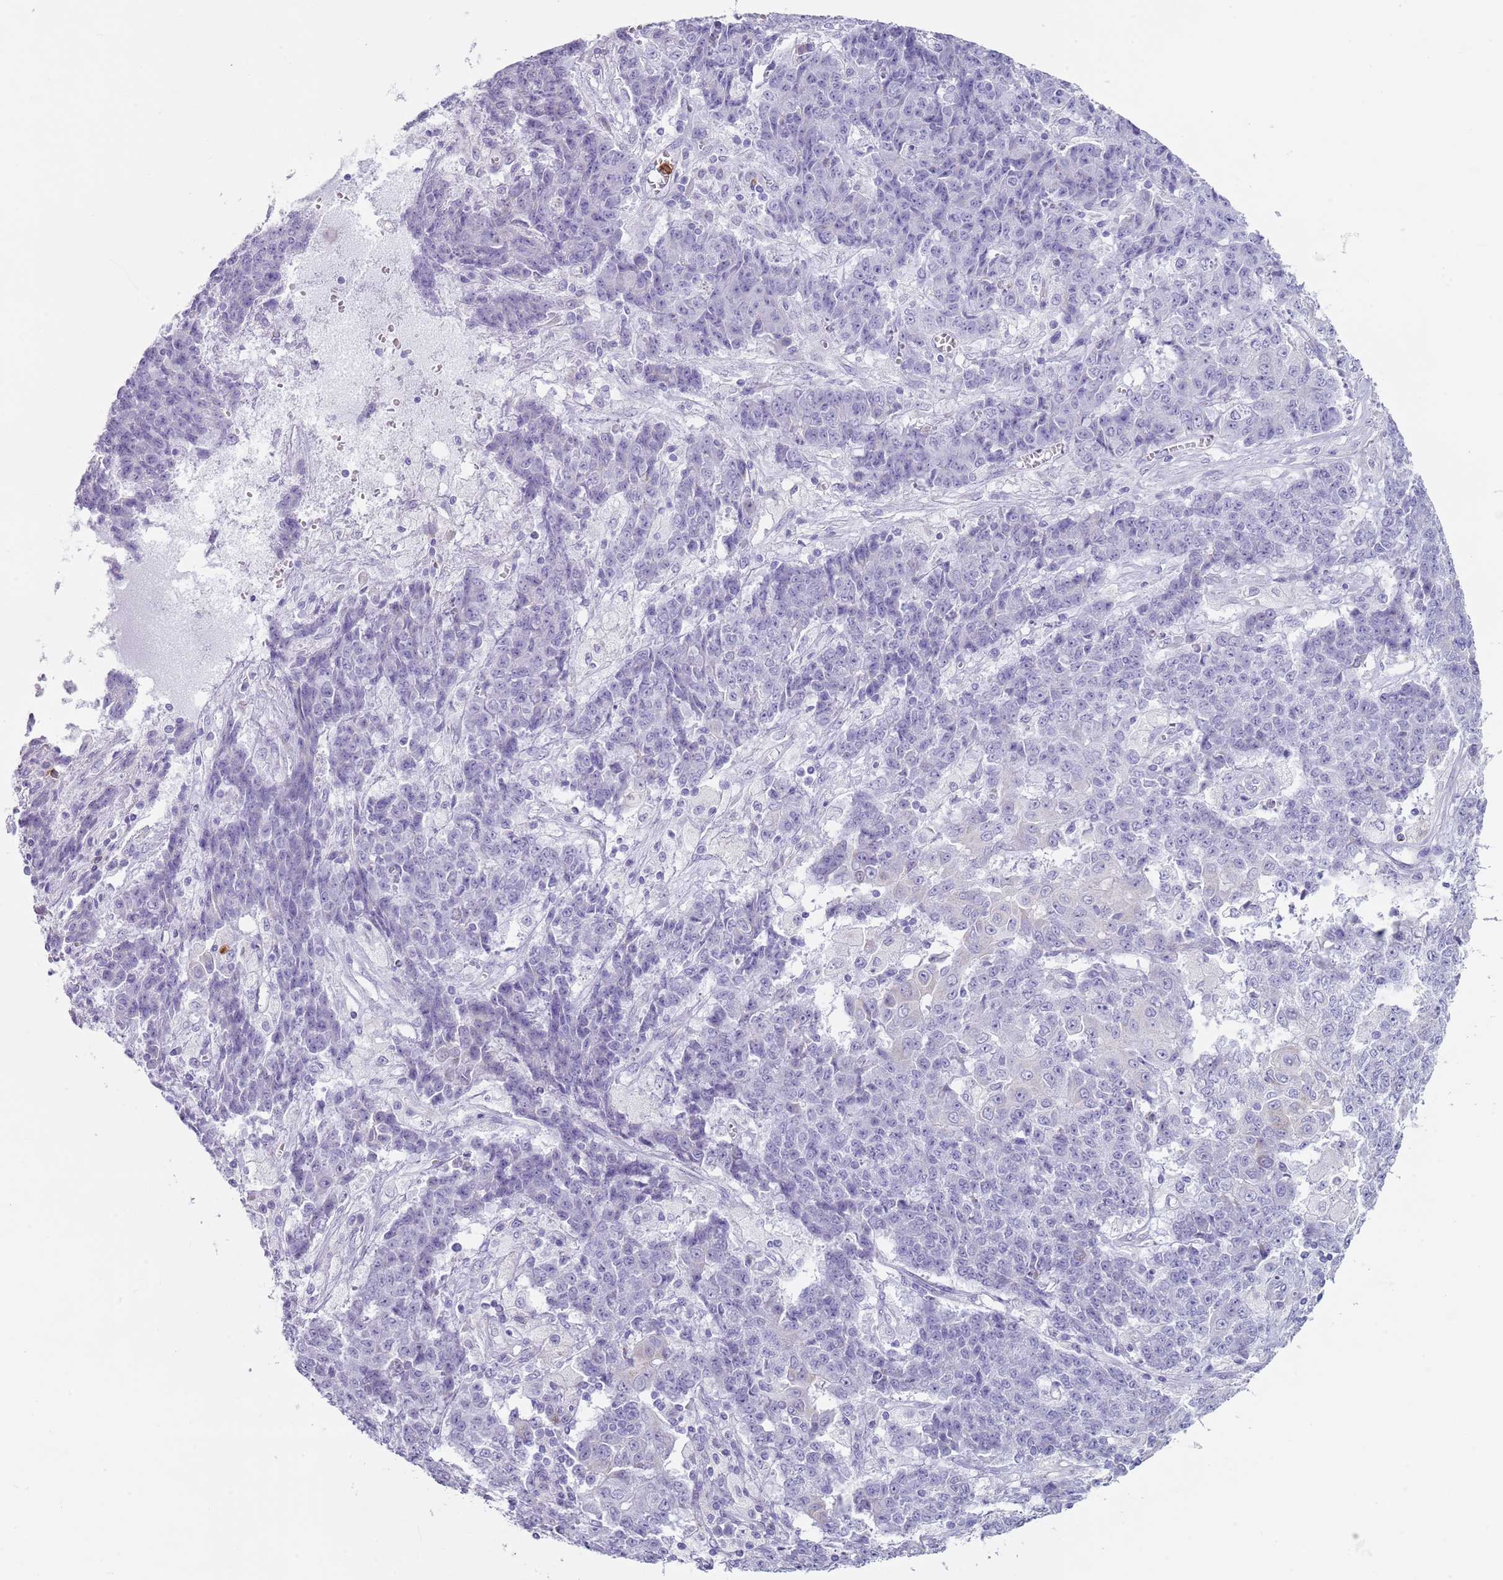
{"staining": {"intensity": "negative", "quantity": "none", "location": "none"}, "tissue": "ovarian cancer", "cell_type": "Tumor cells", "image_type": "cancer", "snomed": [{"axis": "morphology", "description": "Carcinoma, endometroid"}, {"axis": "topography", "description": "Ovary"}], "caption": "Tumor cells show no significant protein positivity in ovarian cancer (endometroid carcinoma).", "gene": "CD177", "patient": {"sex": "female", "age": 42}}